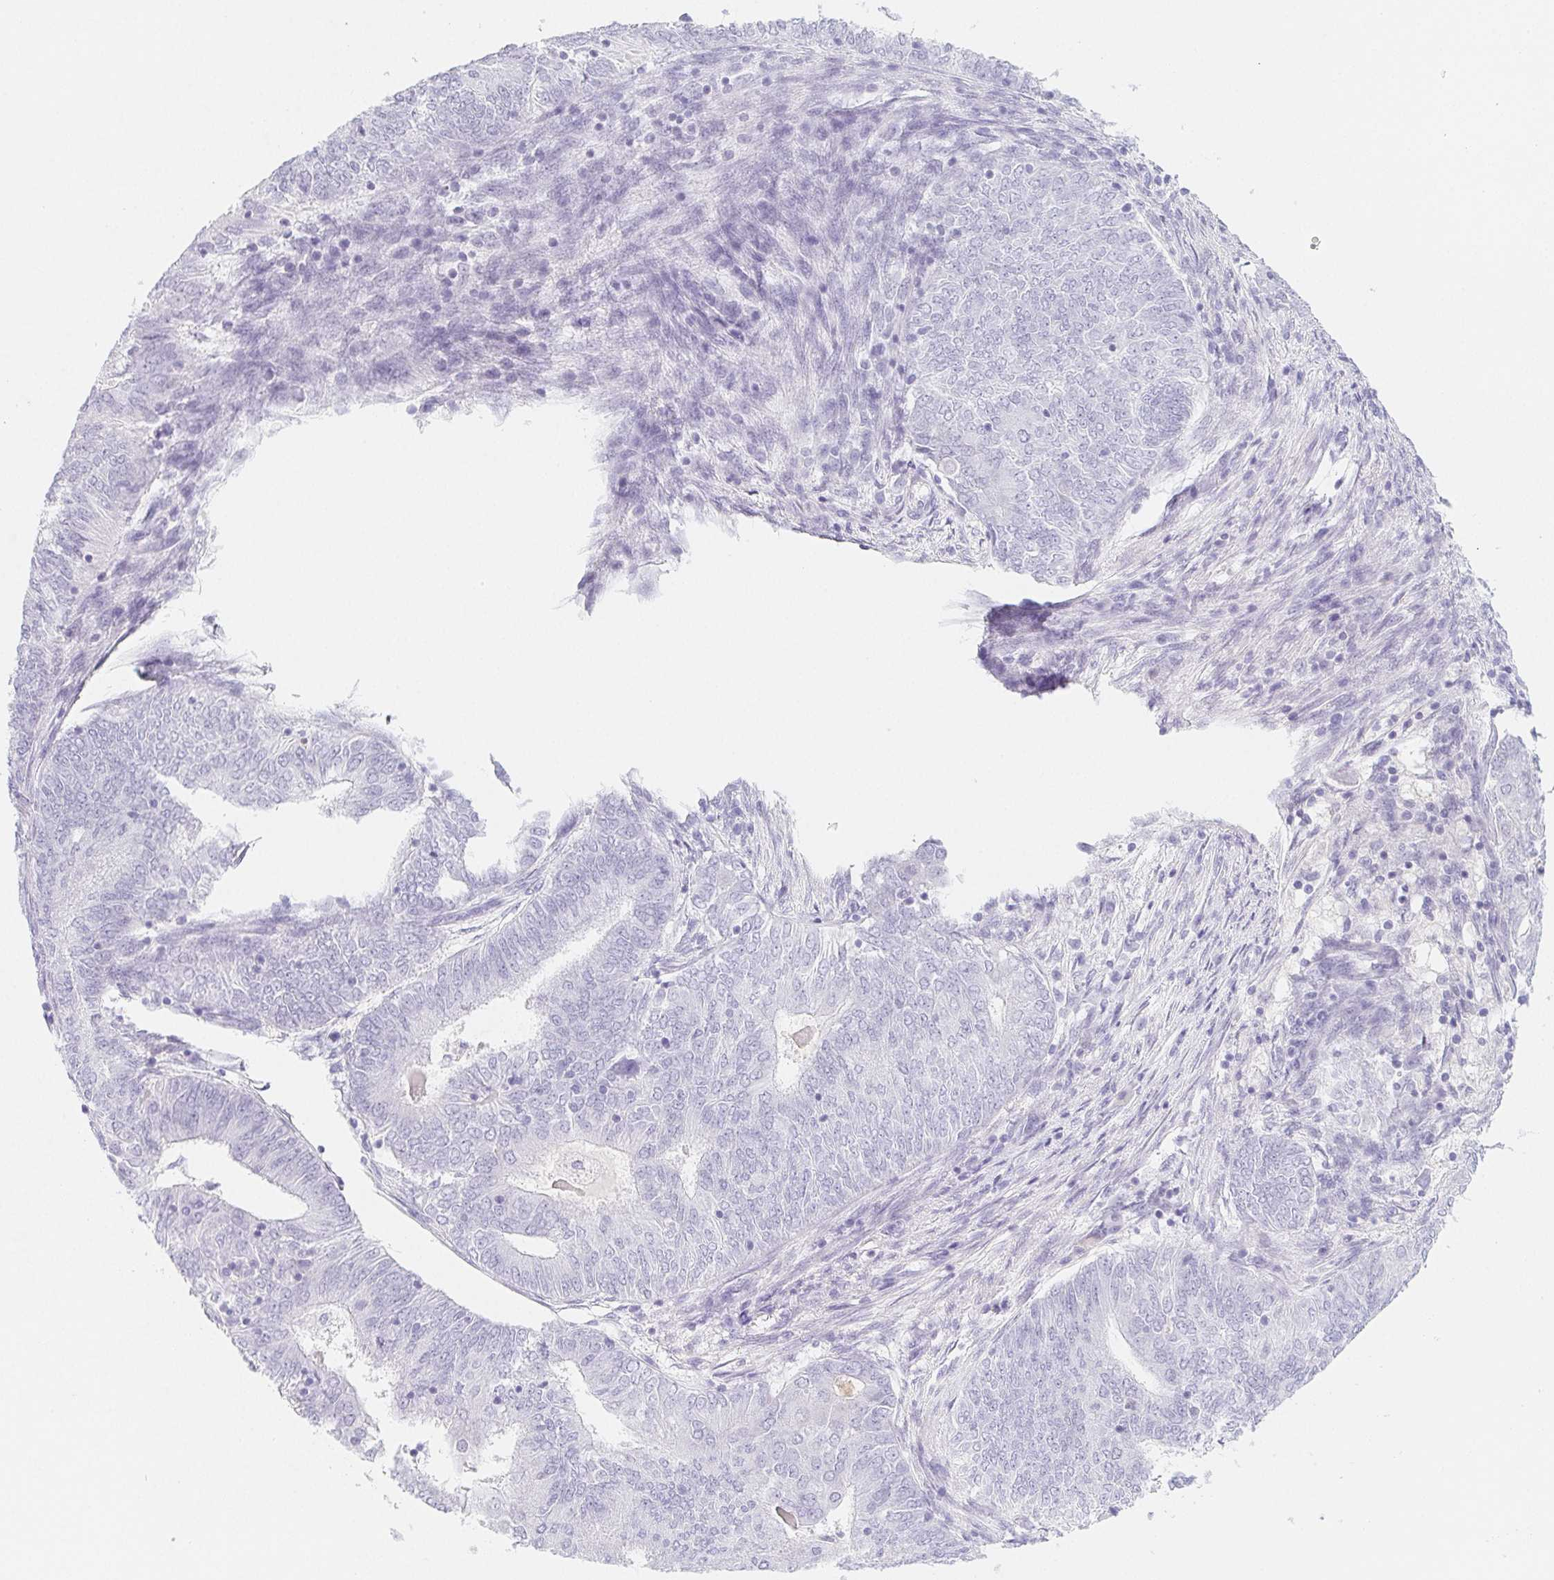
{"staining": {"intensity": "negative", "quantity": "none", "location": "none"}, "tissue": "endometrial cancer", "cell_type": "Tumor cells", "image_type": "cancer", "snomed": [{"axis": "morphology", "description": "Adenocarcinoma, NOS"}, {"axis": "topography", "description": "Endometrium"}], "caption": "Human endometrial adenocarcinoma stained for a protein using immunohistochemistry (IHC) shows no staining in tumor cells.", "gene": "ITIH2", "patient": {"sex": "female", "age": 62}}